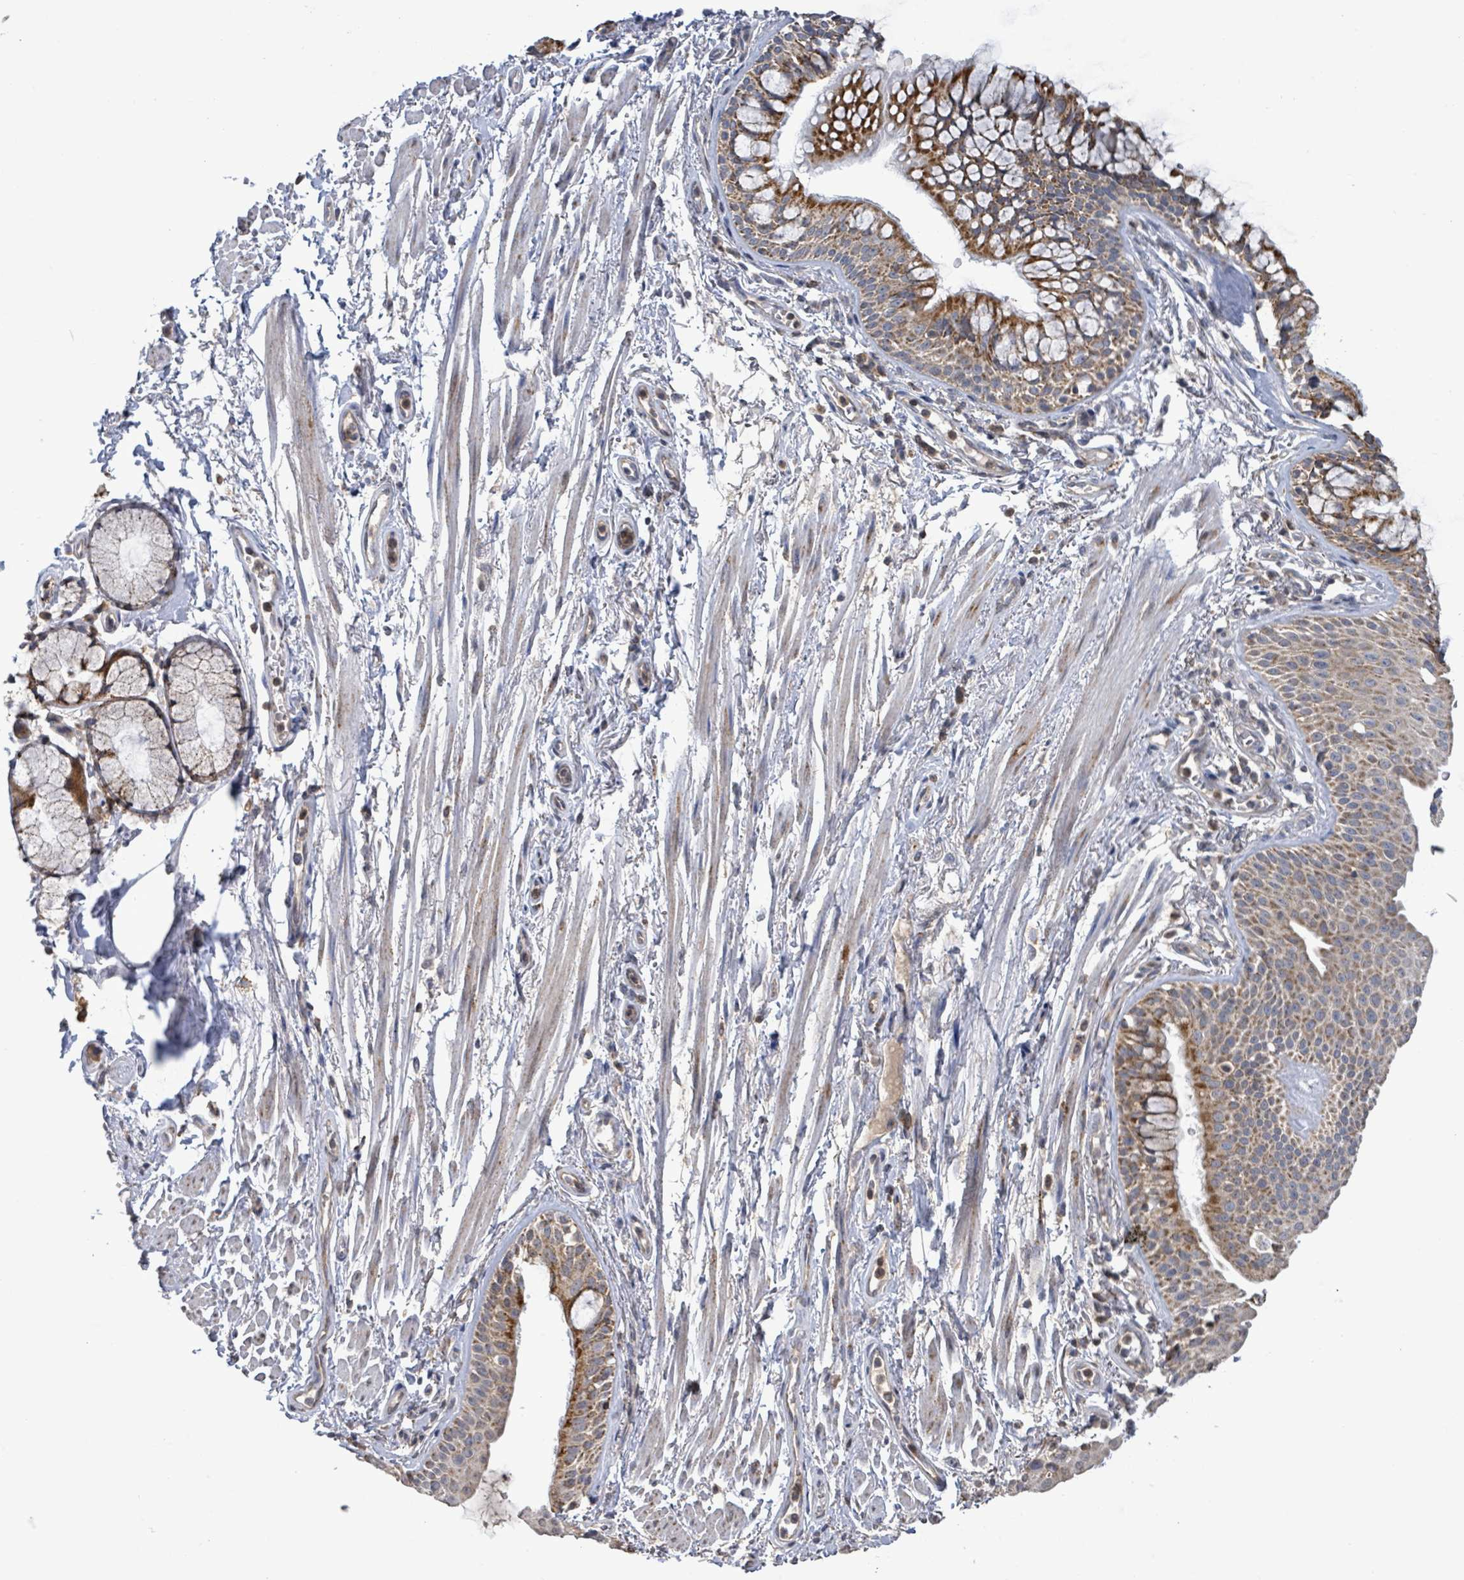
{"staining": {"intensity": "moderate", "quantity": ">75%", "location": "cytoplasmic/membranous"}, "tissue": "bronchus", "cell_type": "Respiratory epithelial cells", "image_type": "normal", "snomed": [{"axis": "morphology", "description": "Normal tissue, NOS"}, {"axis": "topography", "description": "Bronchus"}], "caption": "Human bronchus stained with a brown dye reveals moderate cytoplasmic/membranous positive positivity in about >75% of respiratory epithelial cells.", "gene": "COQ10B", "patient": {"sex": "male", "age": 70}}